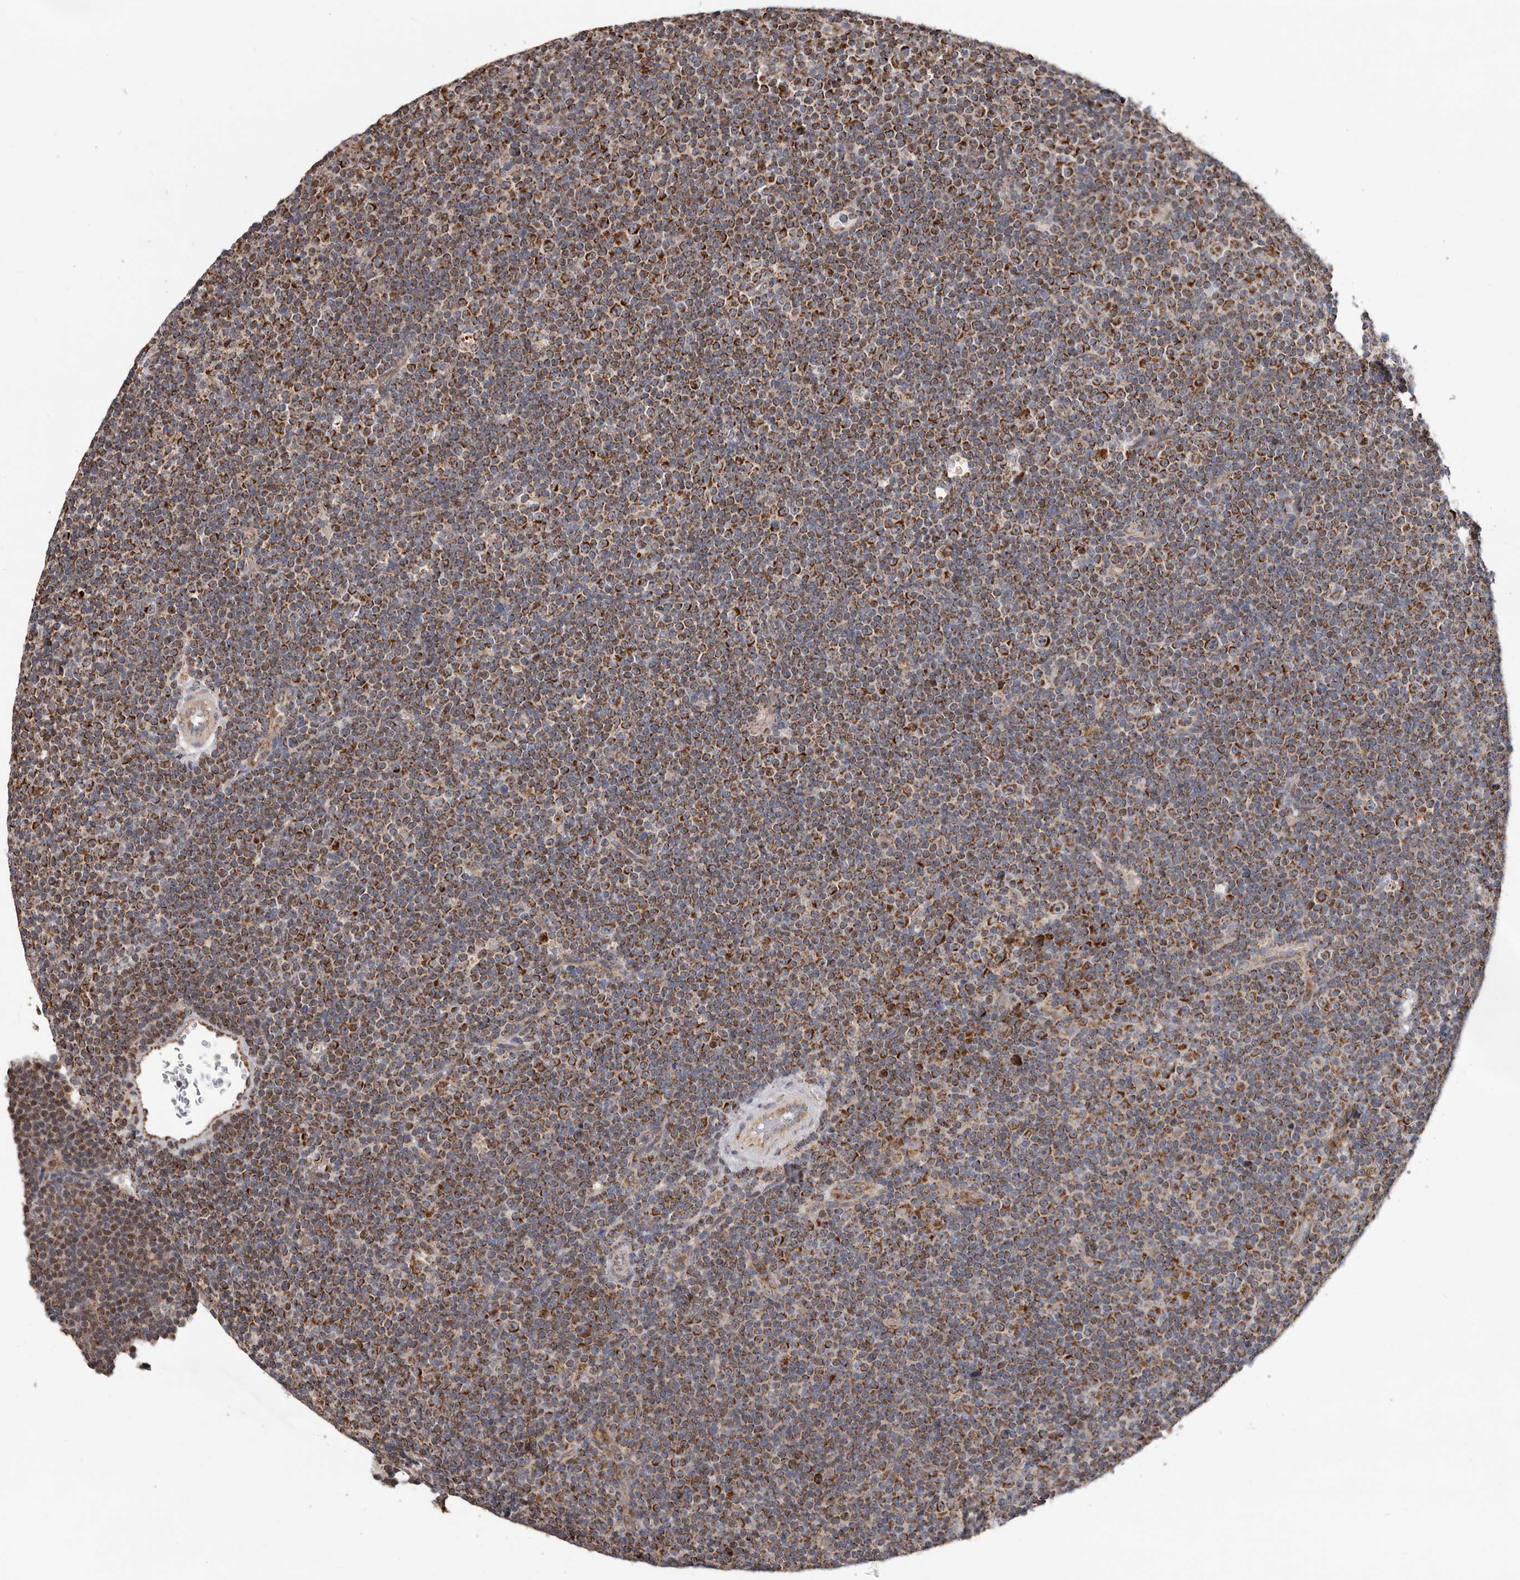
{"staining": {"intensity": "strong", "quantity": "25%-75%", "location": "cytoplasmic/membranous"}, "tissue": "lymphoma", "cell_type": "Tumor cells", "image_type": "cancer", "snomed": [{"axis": "morphology", "description": "Malignant lymphoma, non-Hodgkin's type, Low grade"}, {"axis": "topography", "description": "Lymph node"}], "caption": "A histopathology image showing strong cytoplasmic/membranous staining in about 25%-75% of tumor cells in lymphoma, as visualized by brown immunohistochemical staining.", "gene": "MRPL18", "patient": {"sex": "female", "age": 67}}